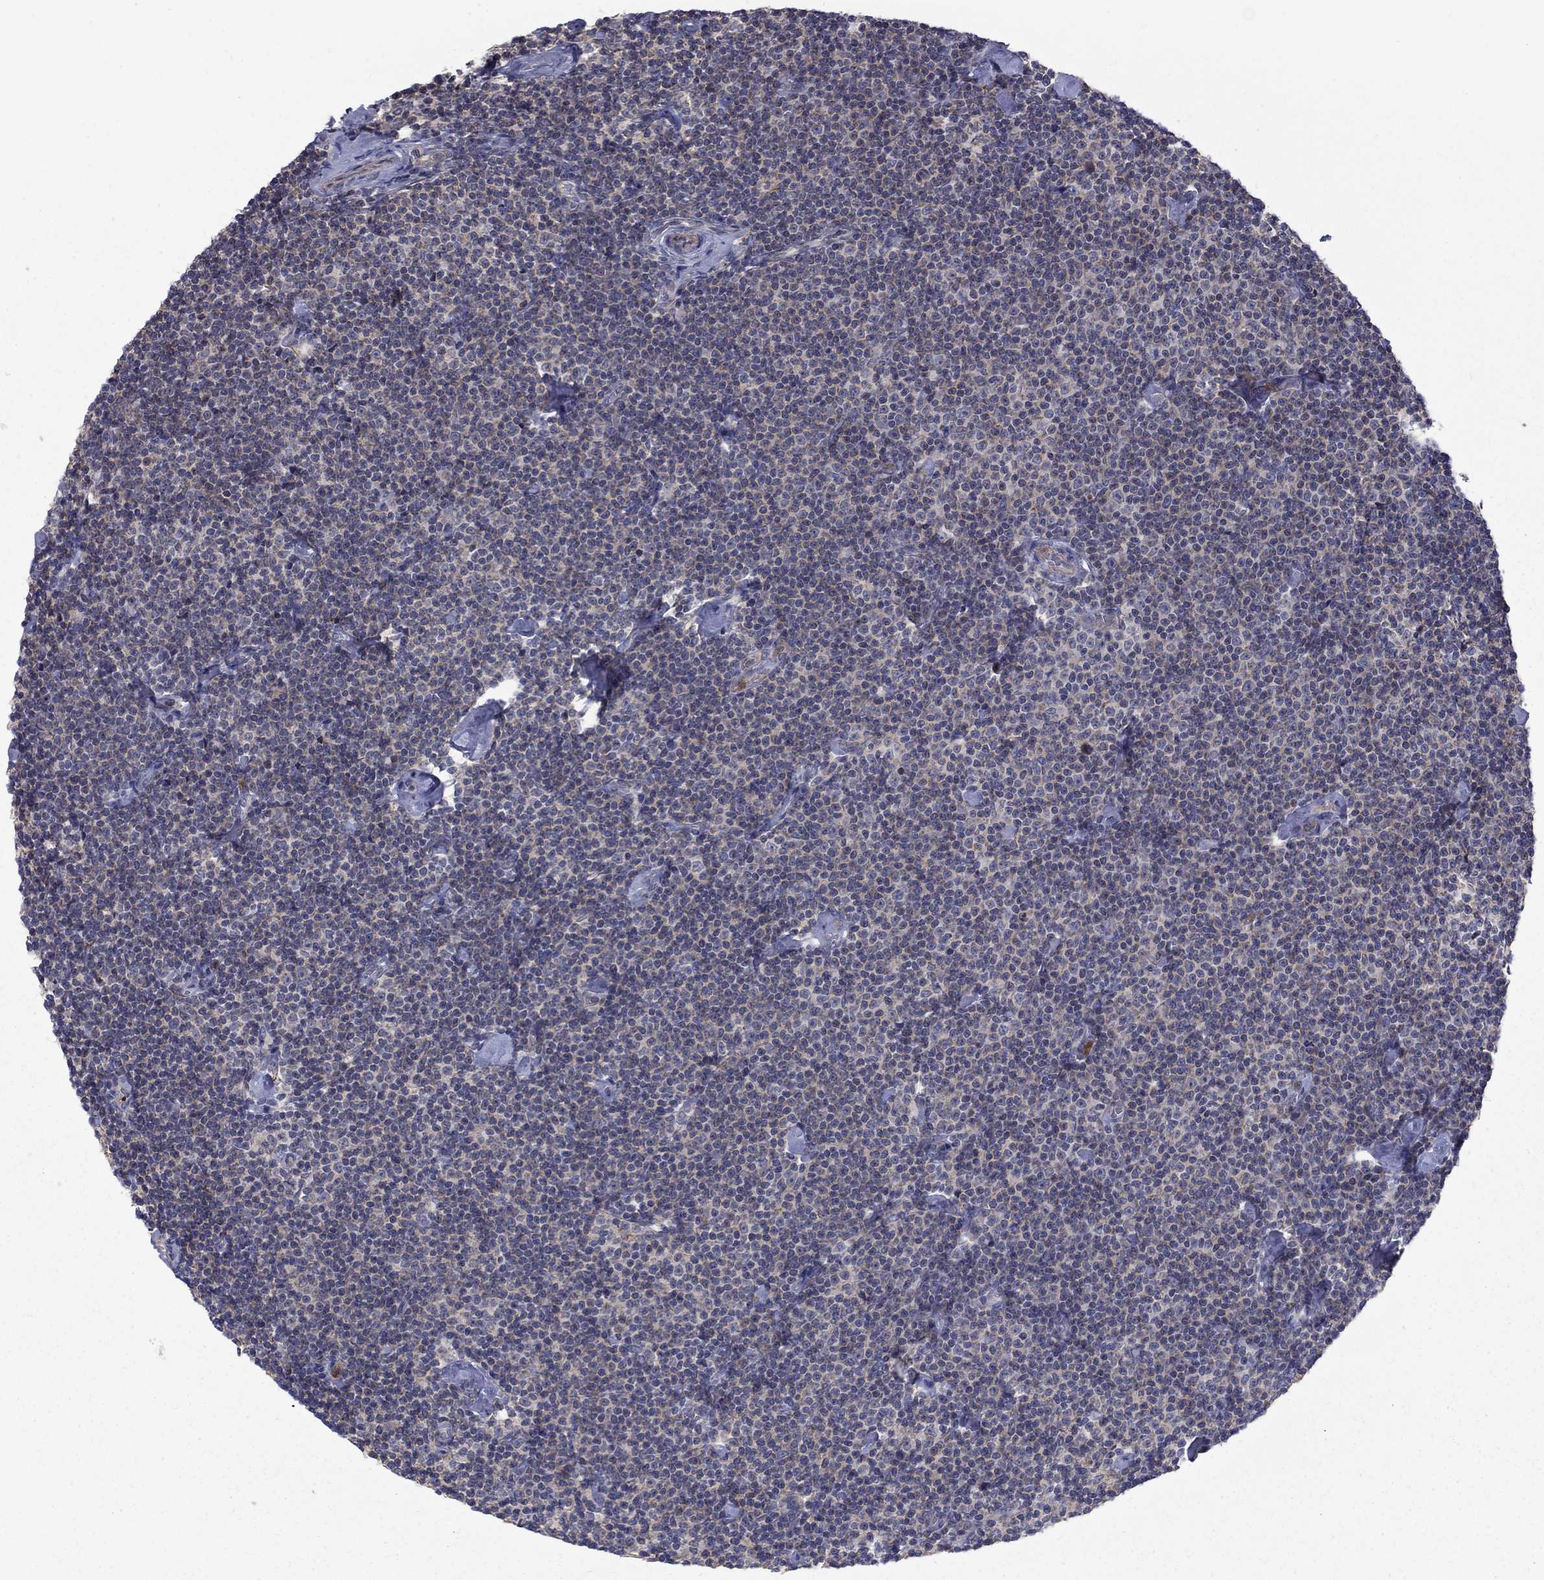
{"staining": {"intensity": "negative", "quantity": "none", "location": "none"}, "tissue": "lymphoma", "cell_type": "Tumor cells", "image_type": "cancer", "snomed": [{"axis": "morphology", "description": "Malignant lymphoma, non-Hodgkin's type, Low grade"}, {"axis": "topography", "description": "Lymph node"}], "caption": "This image is of lymphoma stained with immunohistochemistry (IHC) to label a protein in brown with the nuclei are counter-stained blue. There is no positivity in tumor cells.", "gene": "DOP1B", "patient": {"sex": "male", "age": 81}}